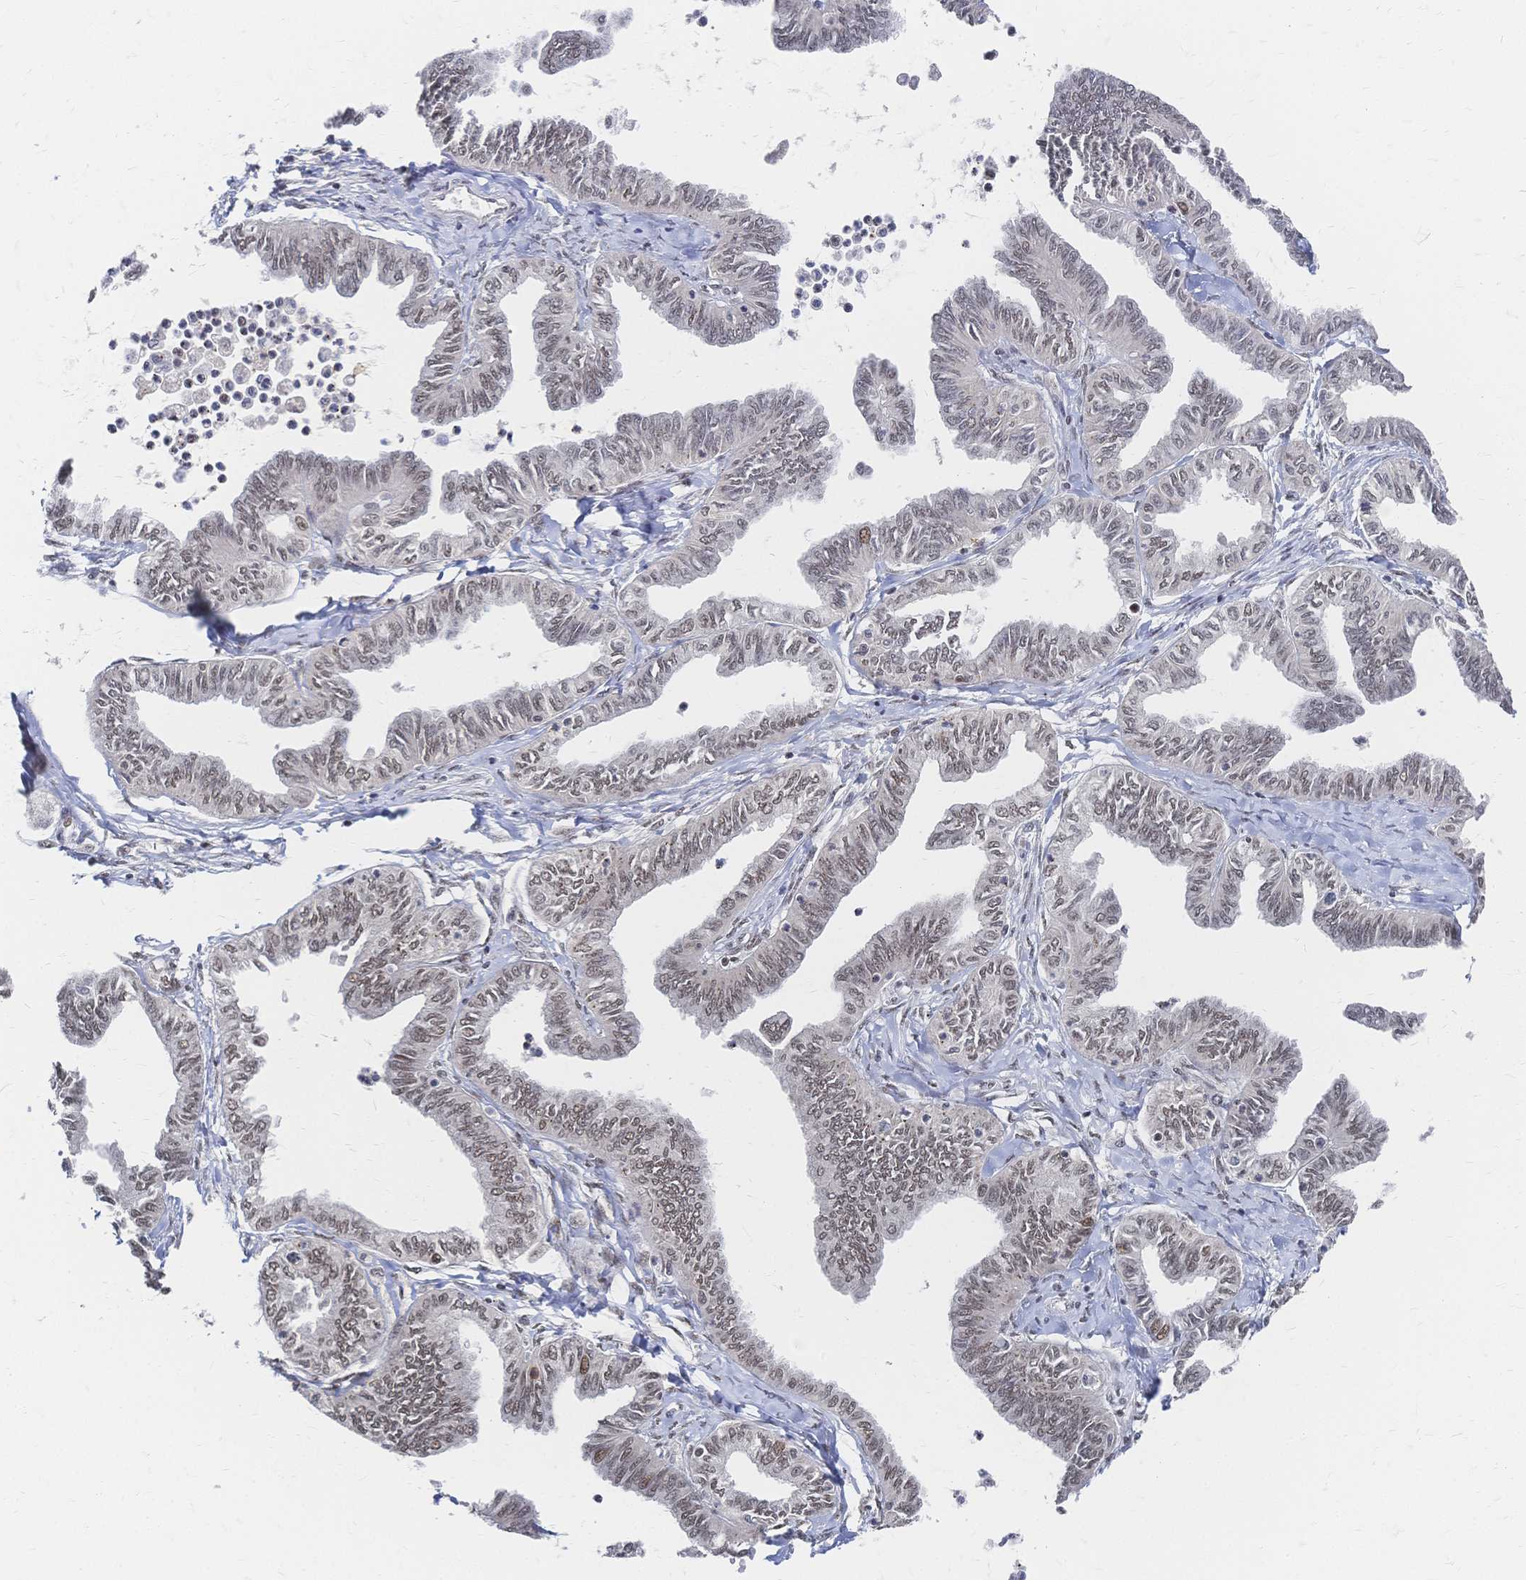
{"staining": {"intensity": "moderate", "quantity": ">75%", "location": "nuclear"}, "tissue": "ovarian cancer", "cell_type": "Tumor cells", "image_type": "cancer", "snomed": [{"axis": "morphology", "description": "Carcinoma, endometroid"}, {"axis": "topography", "description": "Ovary"}], "caption": "Immunohistochemistry (IHC) (DAB) staining of human endometroid carcinoma (ovarian) demonstrates moderate nuclear protein expression in about >75% of tumor cells.", "gene": "NELFA", "patient": {"sex": "female", "age": 70}}